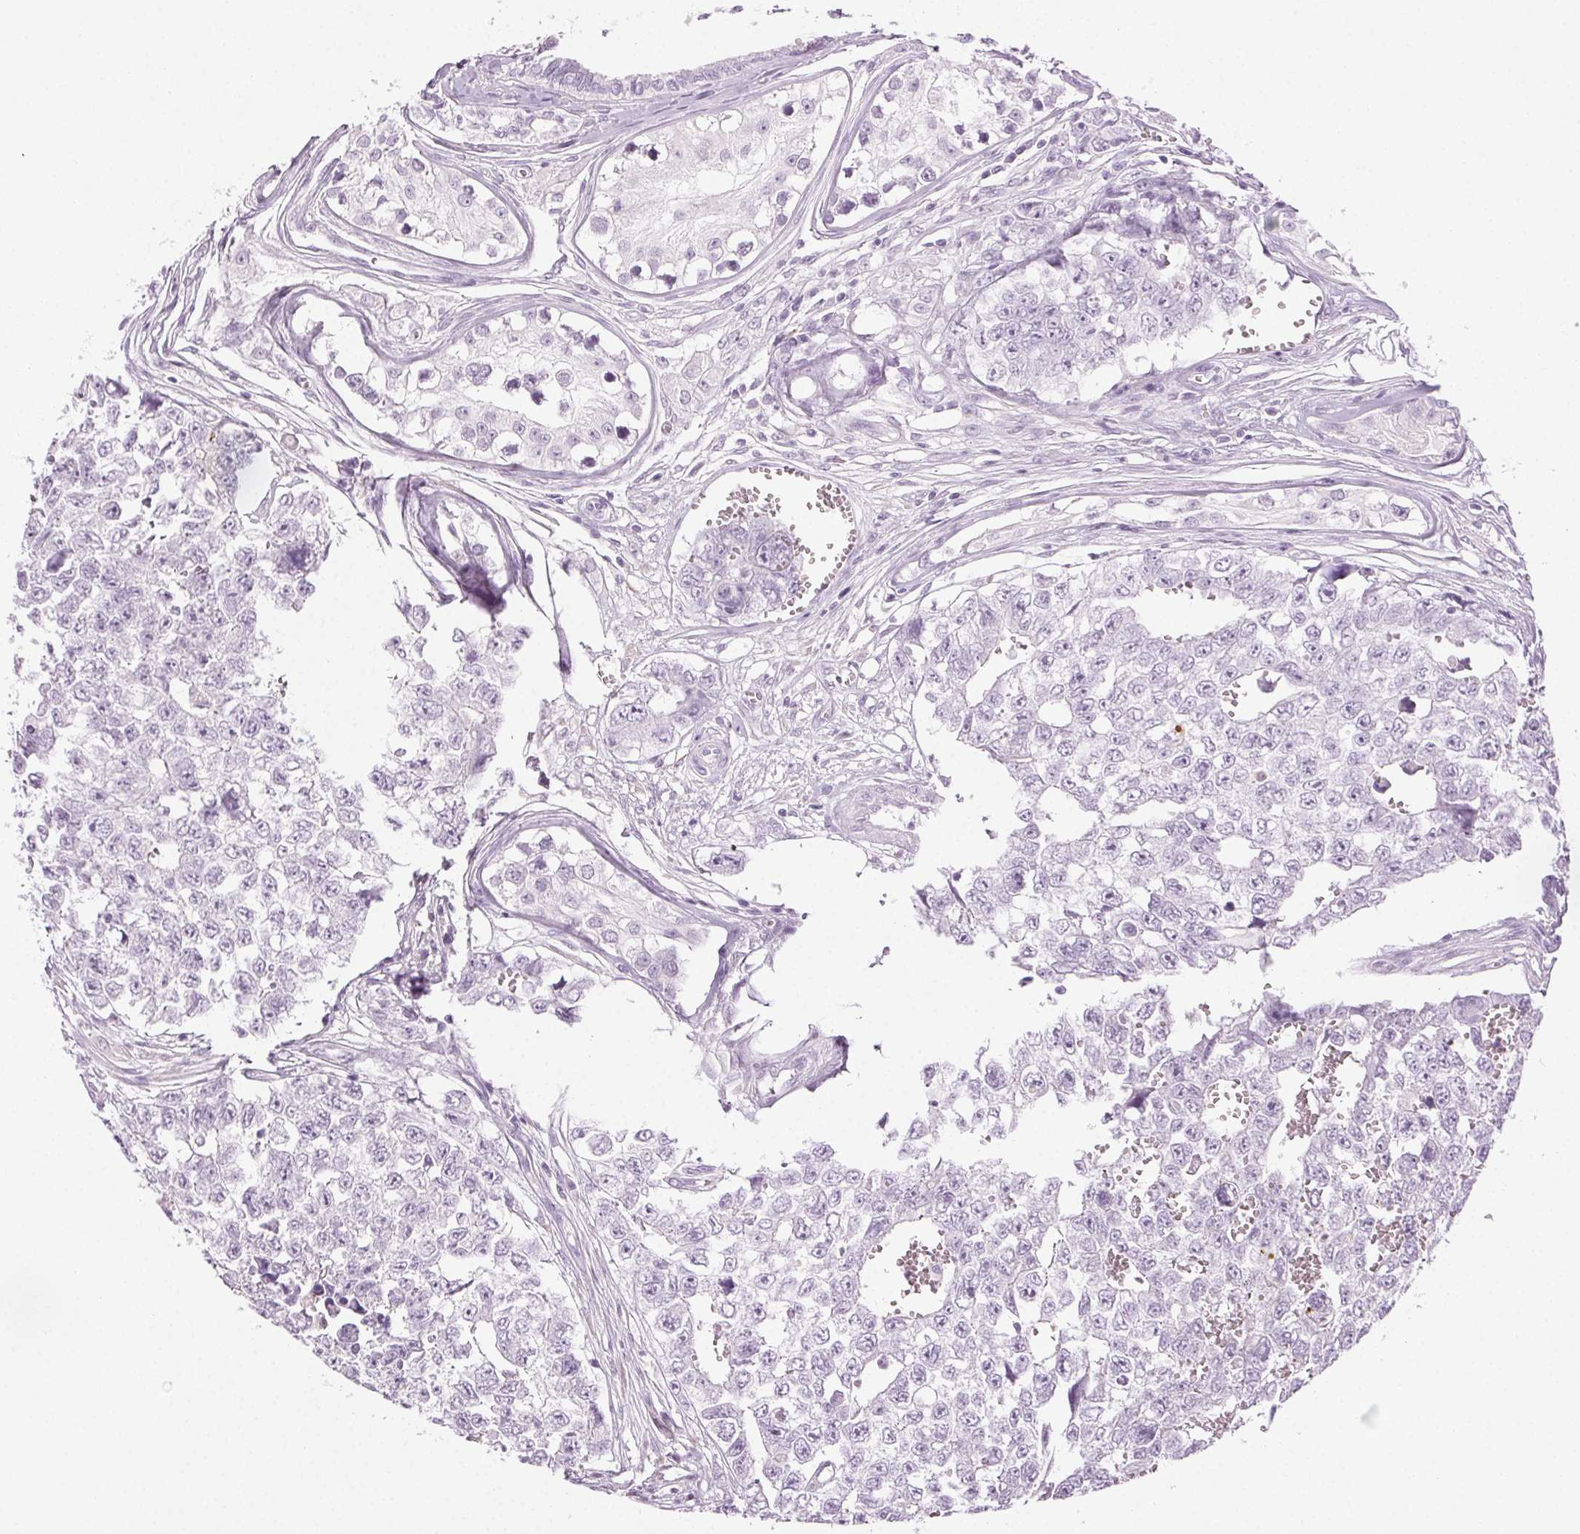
{"staining": {"intensity": "negative", "quantity": "none", "location": "none"}, "tissue": "testis cancer", "cell_type": "Tumor cells", "image_type": "cancer", "snomed": [{"axis": "morphology", "description": "Carcinoma, Embryonal, NOS"}, {"axis": "topography", "description": "Testis"}], "caption": "Image shows no protein expression in tumor cells of testis cancer (embryonal carcinoma) tissue. (DAB (3,3'-diaminobenzidine) IHC, high magnification).", "gene": "MPO", "patient": {"sex": "male", "age": 18}}